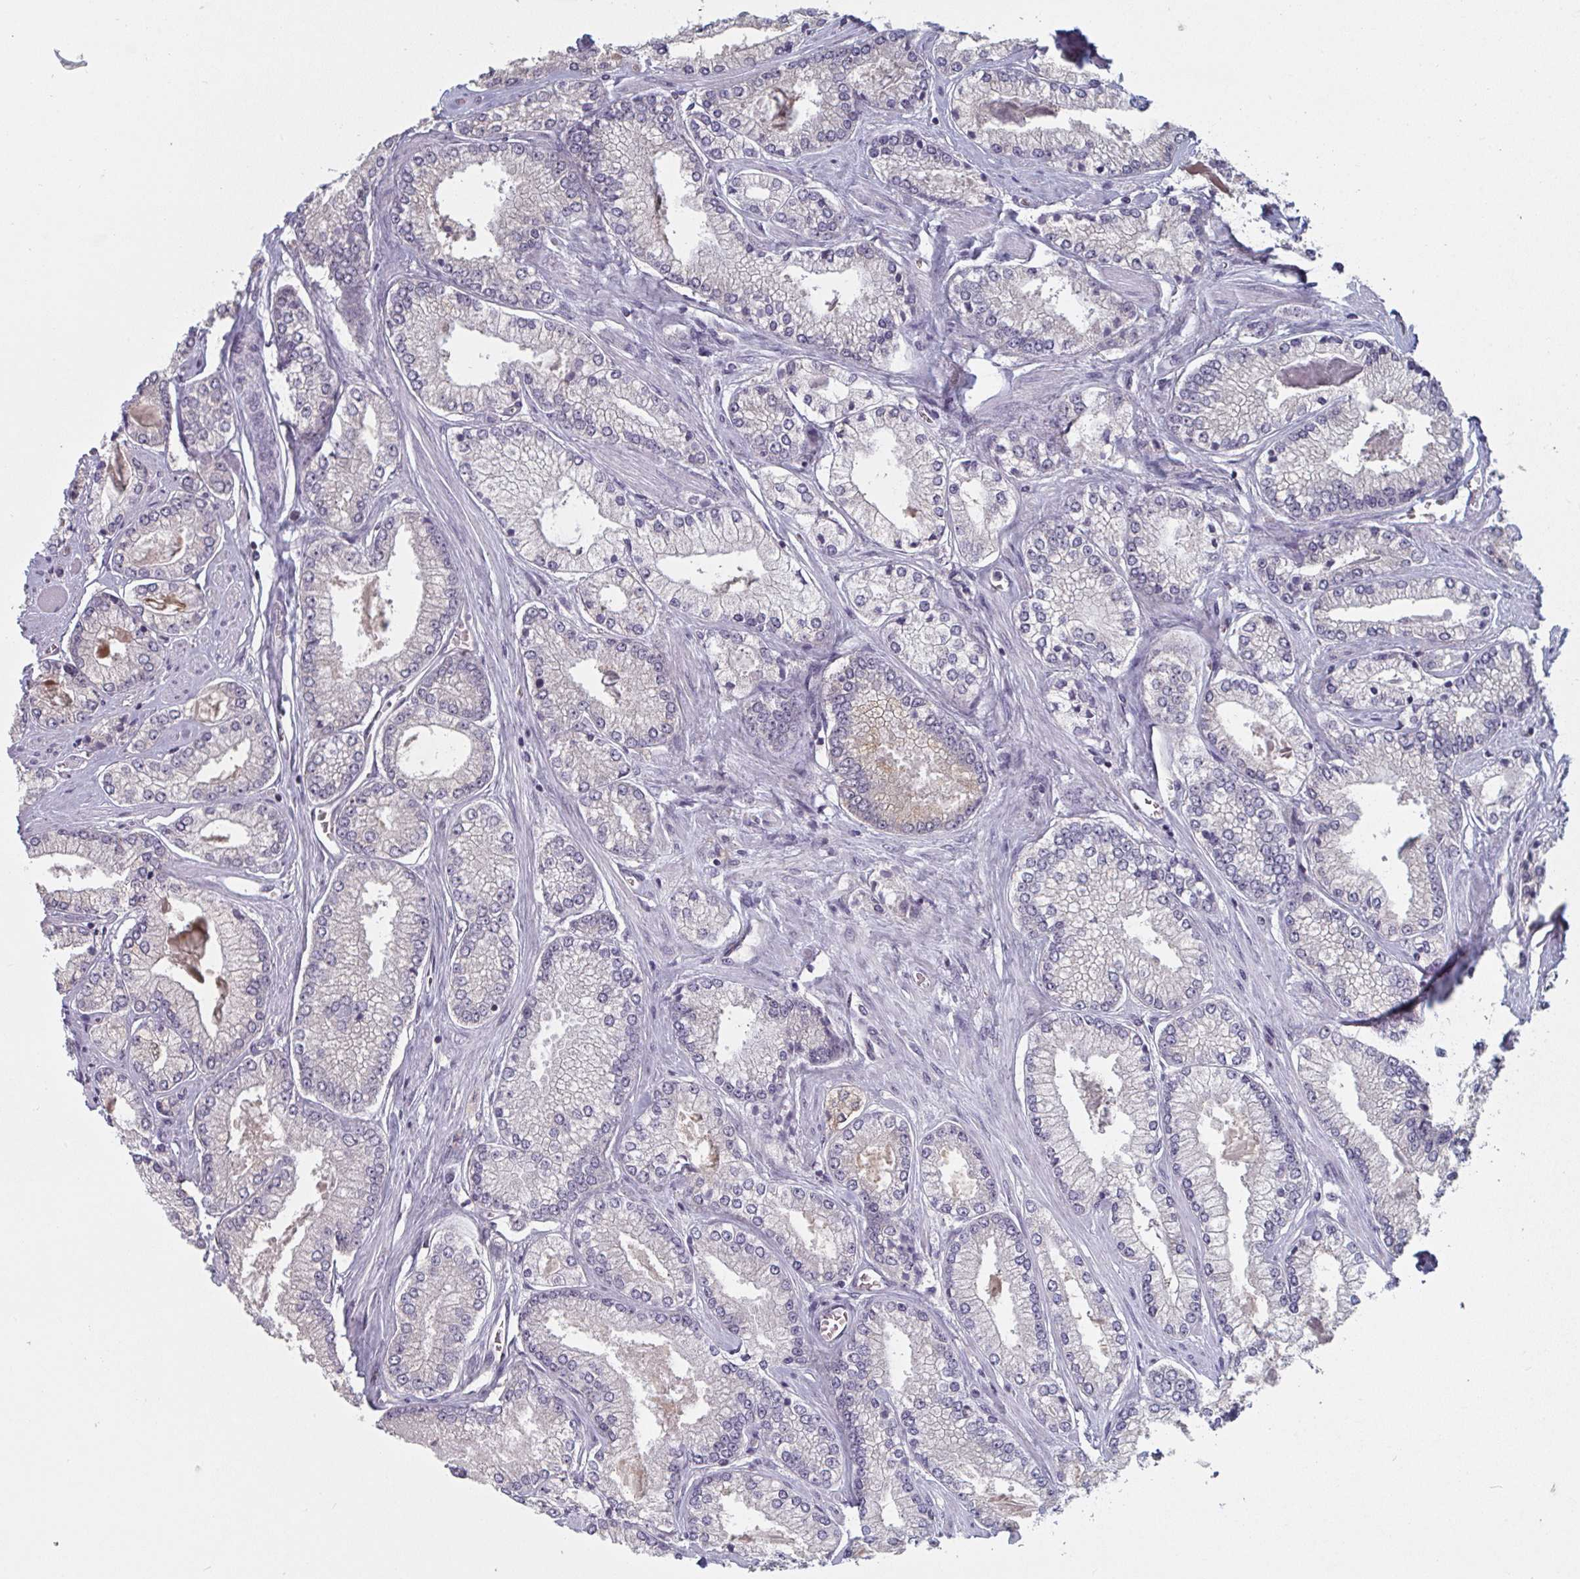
{"staining": {"intensity": "negative", "quantity": "none", "location": "none"}, "tissue": "prostate cancer", "cell_type": "Tumor cells", "image_type": "cancer", "snomed": [{"axis": "morphology", "description": "Adenocarcinoma, Low grade"}, {"axis": "topography", "description": "Prostate"}], "caption": "Immunohistochemistry (IHC) photomicrograph of neoplastic tissue: prostate cancer stained with DAB (3,3'-diaminobenzidine) displays no significant protein staining in tumor cells.", "gene": "LIX1", "patient": {"sex": "male", "age": 67}}